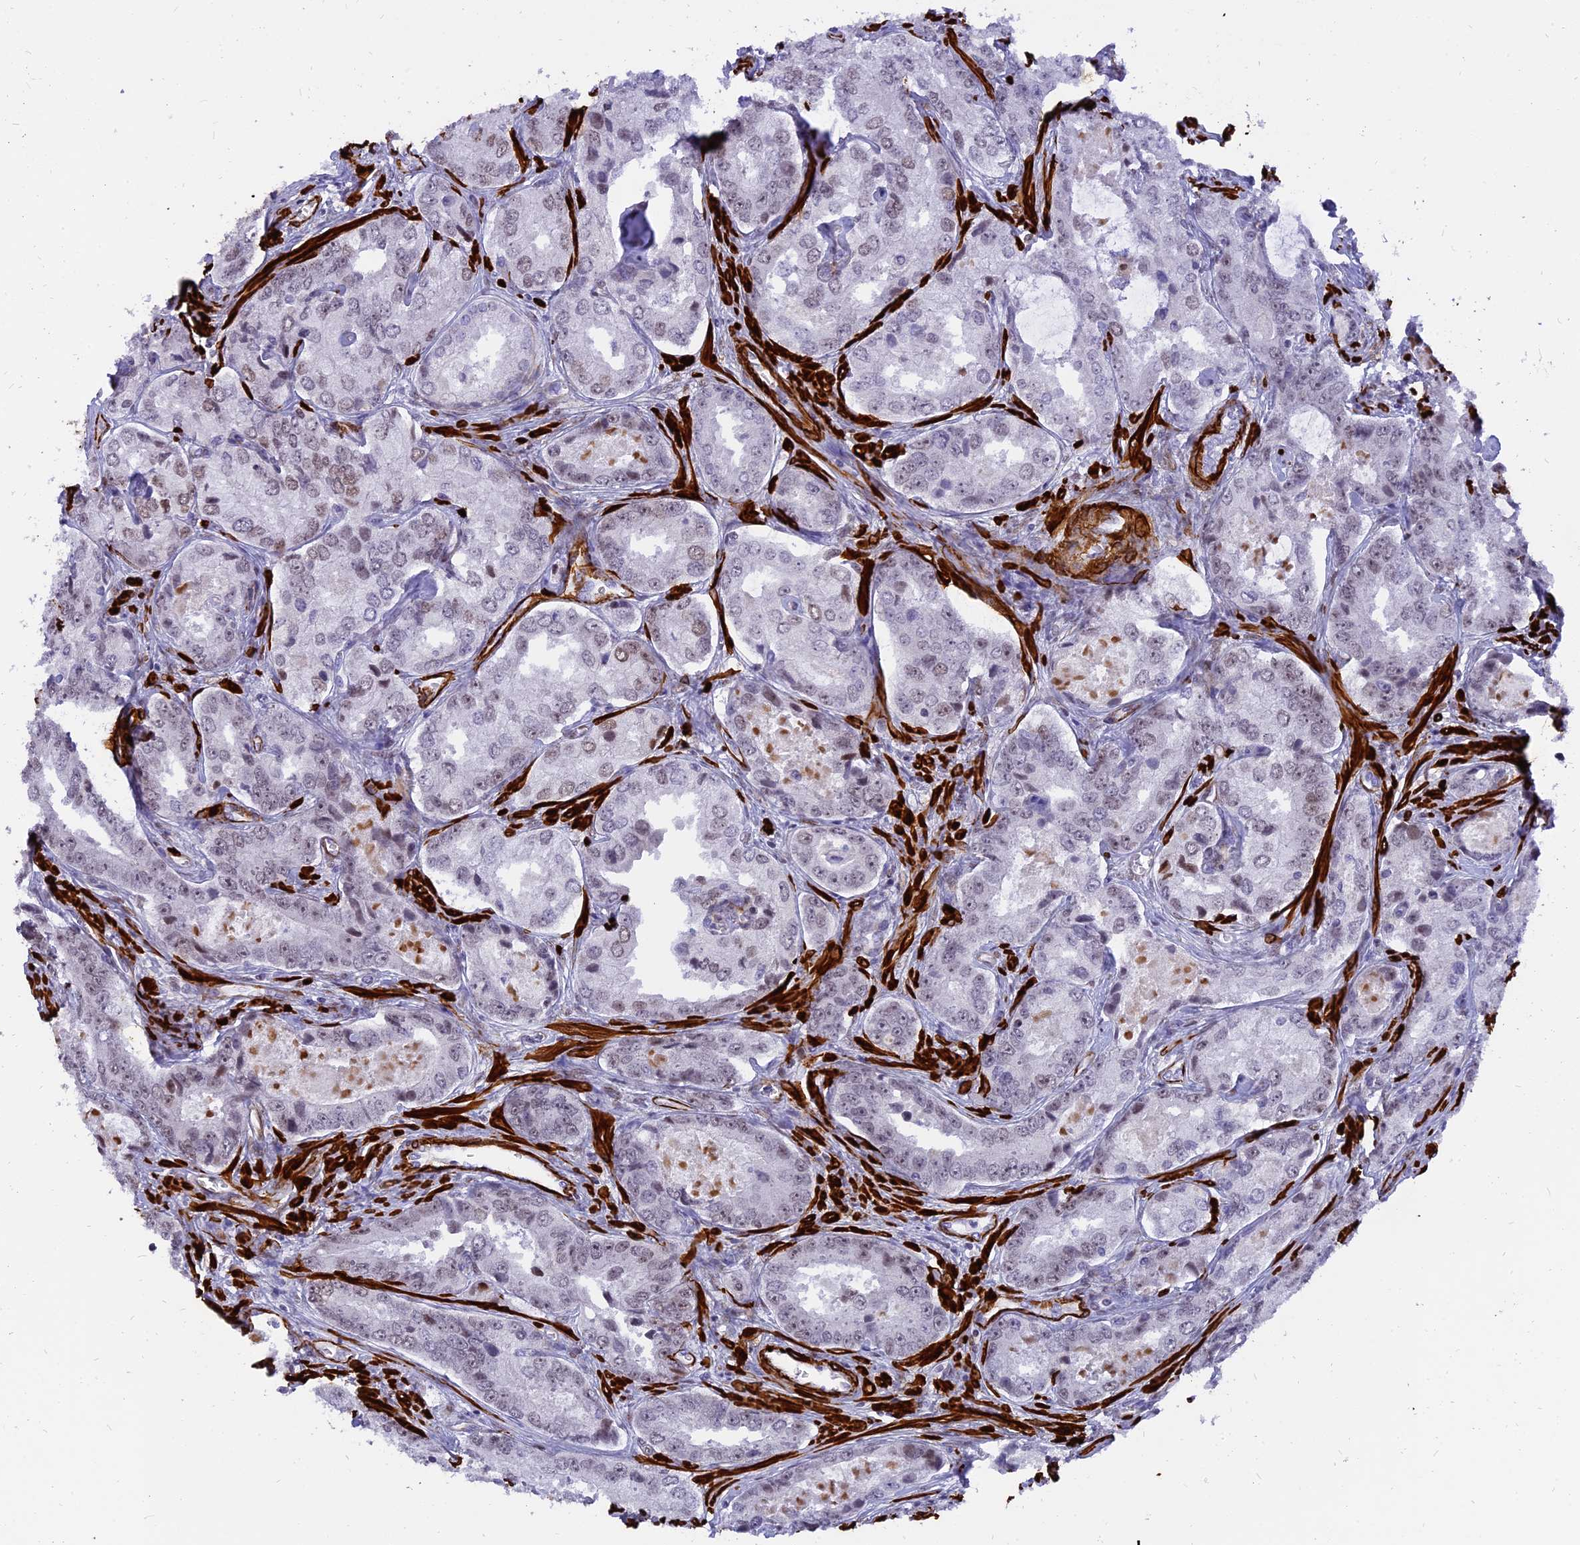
{"staining": {"intensity": "negative", "quantity": "none", "location": "none"}, "tissue": "prostate cancer", "cell_type": "Tumor cells", "image_type": "cancer", "snomed": [{"axis": "morphology", "description": "Adenocarcinoma, Low grade"}, {"axis": "topography", "description": "Prostate"}], "caption": "Protein analysis of prostate cancer demonstrates no significant expression in tumor cells. The staining is performed using DAB (3,3'-diaminobenzidine) brown chromogen with nuclei counter-stained in using hematoxylin.", "gene": "CENPV", "patient": {"sex": "male", "age": 68}}